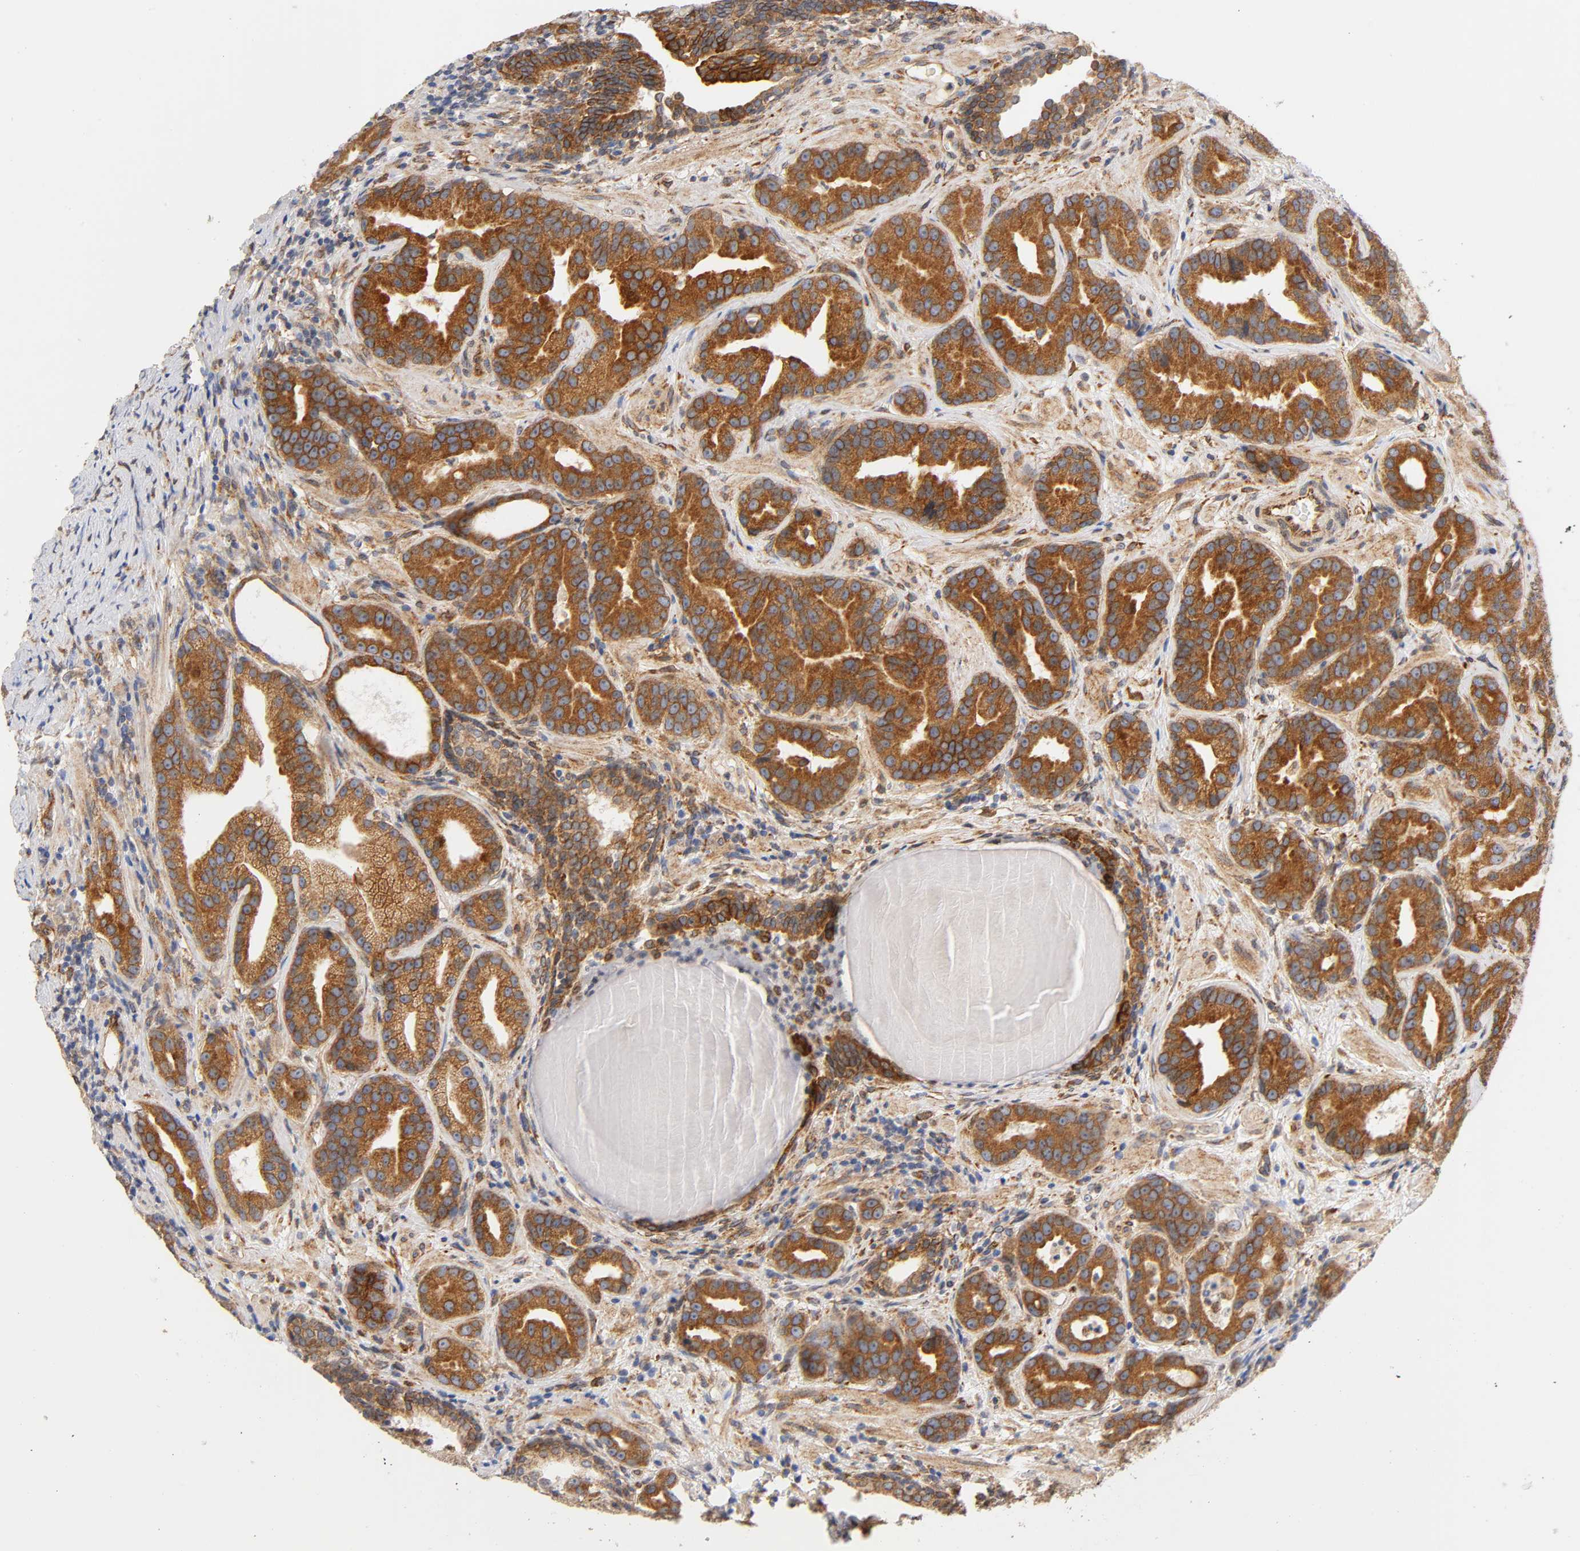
{"staining": {"intensity": "strong", "quantity": ">75%", "location": "cytoplasmic/membranous"}, "tissue": "prostate cancer", "cell_type": "Tumor cells", "image_type": "cancer", "snomed": [{"axis": "morphology", "description": "Adenocarcinoma, Low grade"}, {"axis": "topography", "description": "Prostate"}], "caption": "Brown immunohistochemical staining in human prostate cancer displays strong cytoplasmic/membranous staining in approximately >75% of tumor cells.", "gene": "POR", "patient": {"sex": "male", "age": 59}}